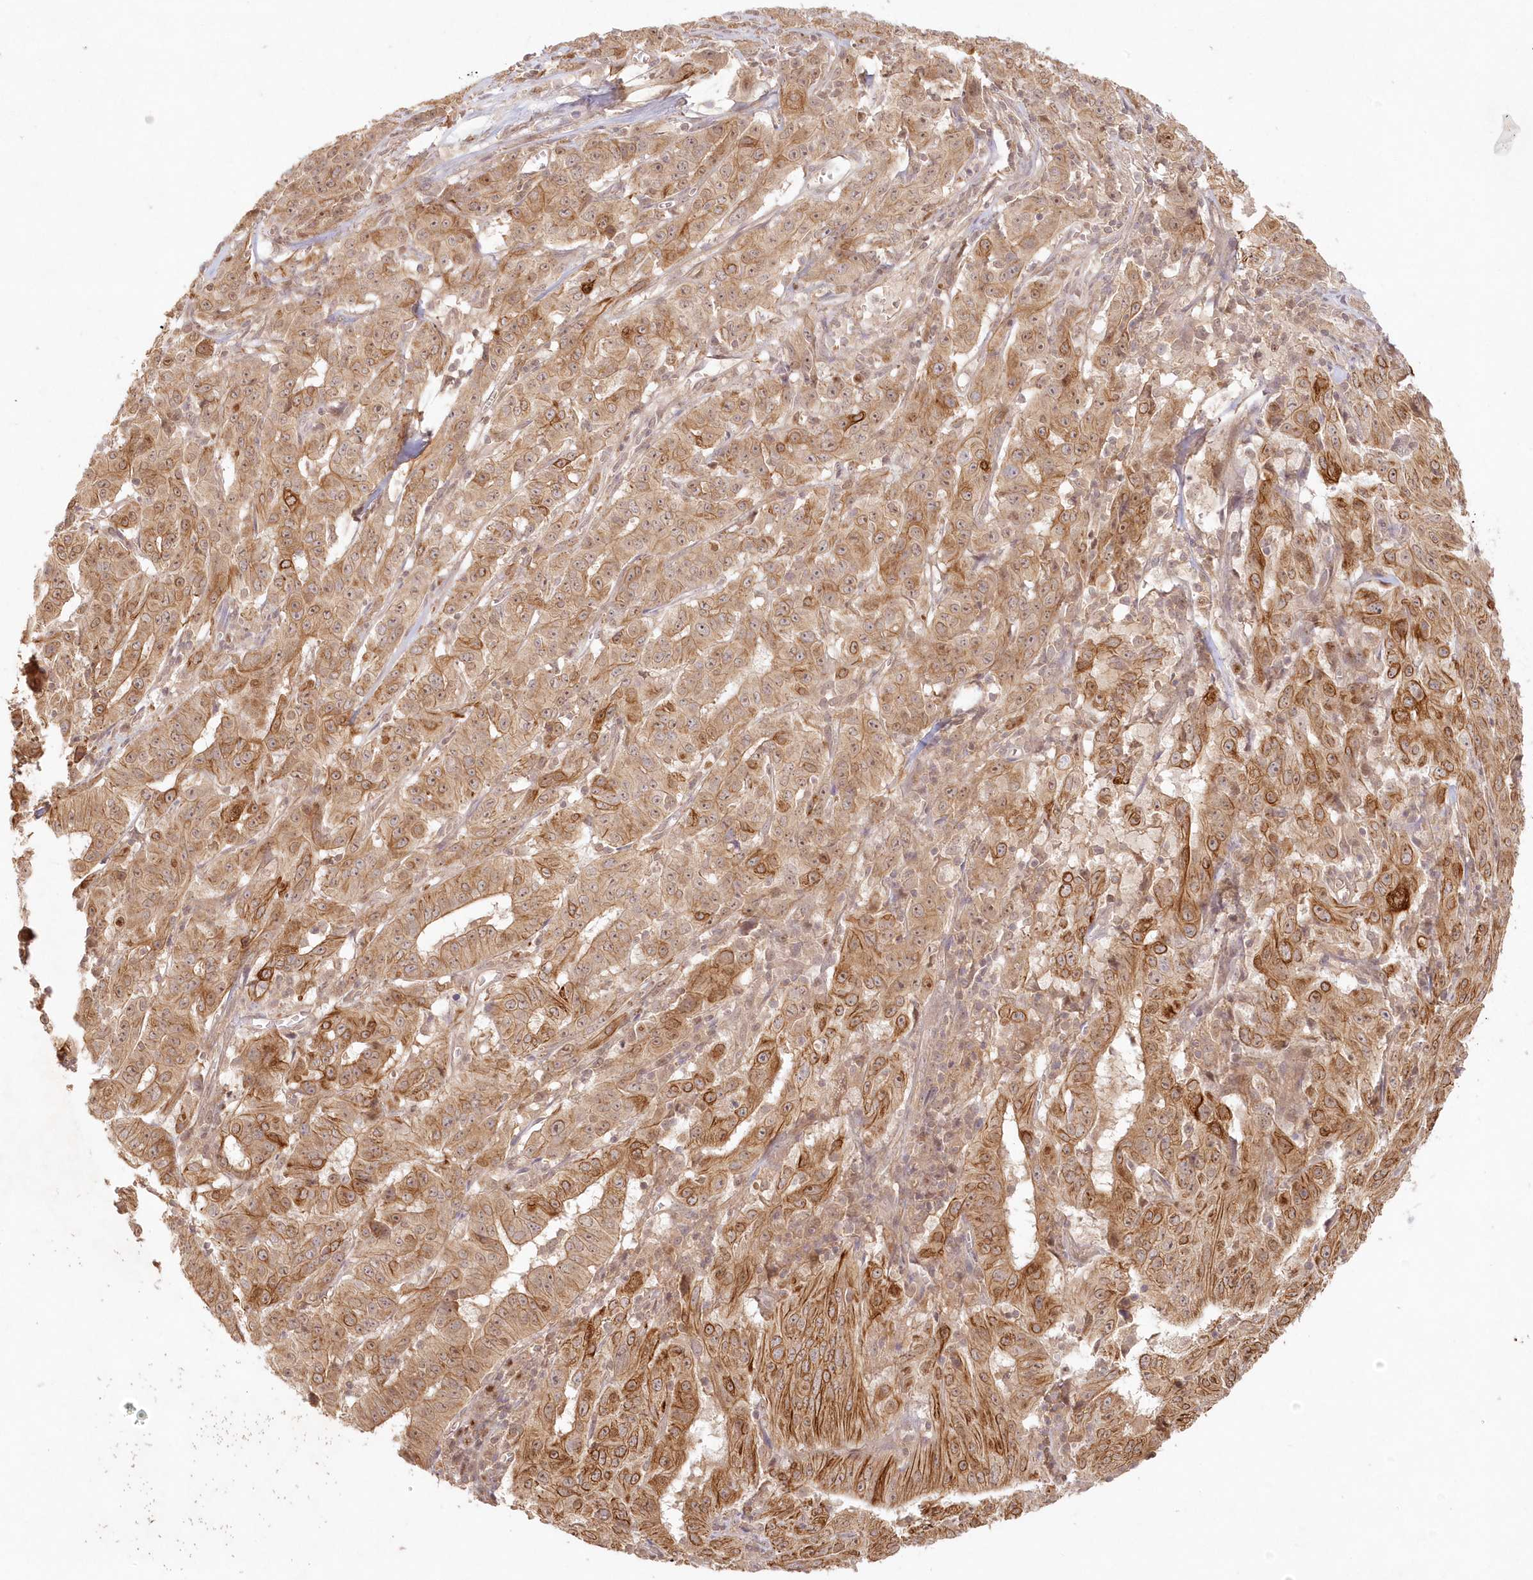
{"staining": {"intensity": "moderate", "quantity": ">75%", "location": "cytoplasmic/membranous"}, "tissue": "pancreatic cancer", "cell_type": "Tumor cells", "image_type": "cancer", "snomed": [{"axis": "morphology", "description": "Adenocarcinoma, NOS"}, {"axis": "topography", "description": "Pancreas"}], "caption": "Adenocarcinoma (pancreatic) was stained to show a protein in brown. There is medium levels of moderate cytoplasmic/membranous positivity in about >75% of tumor cells. The staining was performed using DAB to visualize the protein expression in brown, while the nuclei were stained in blue with hematoxylin (Magnification: 20x).", "gene": "KIAA0232", "patient": {"sex": "male", "age": 63}}